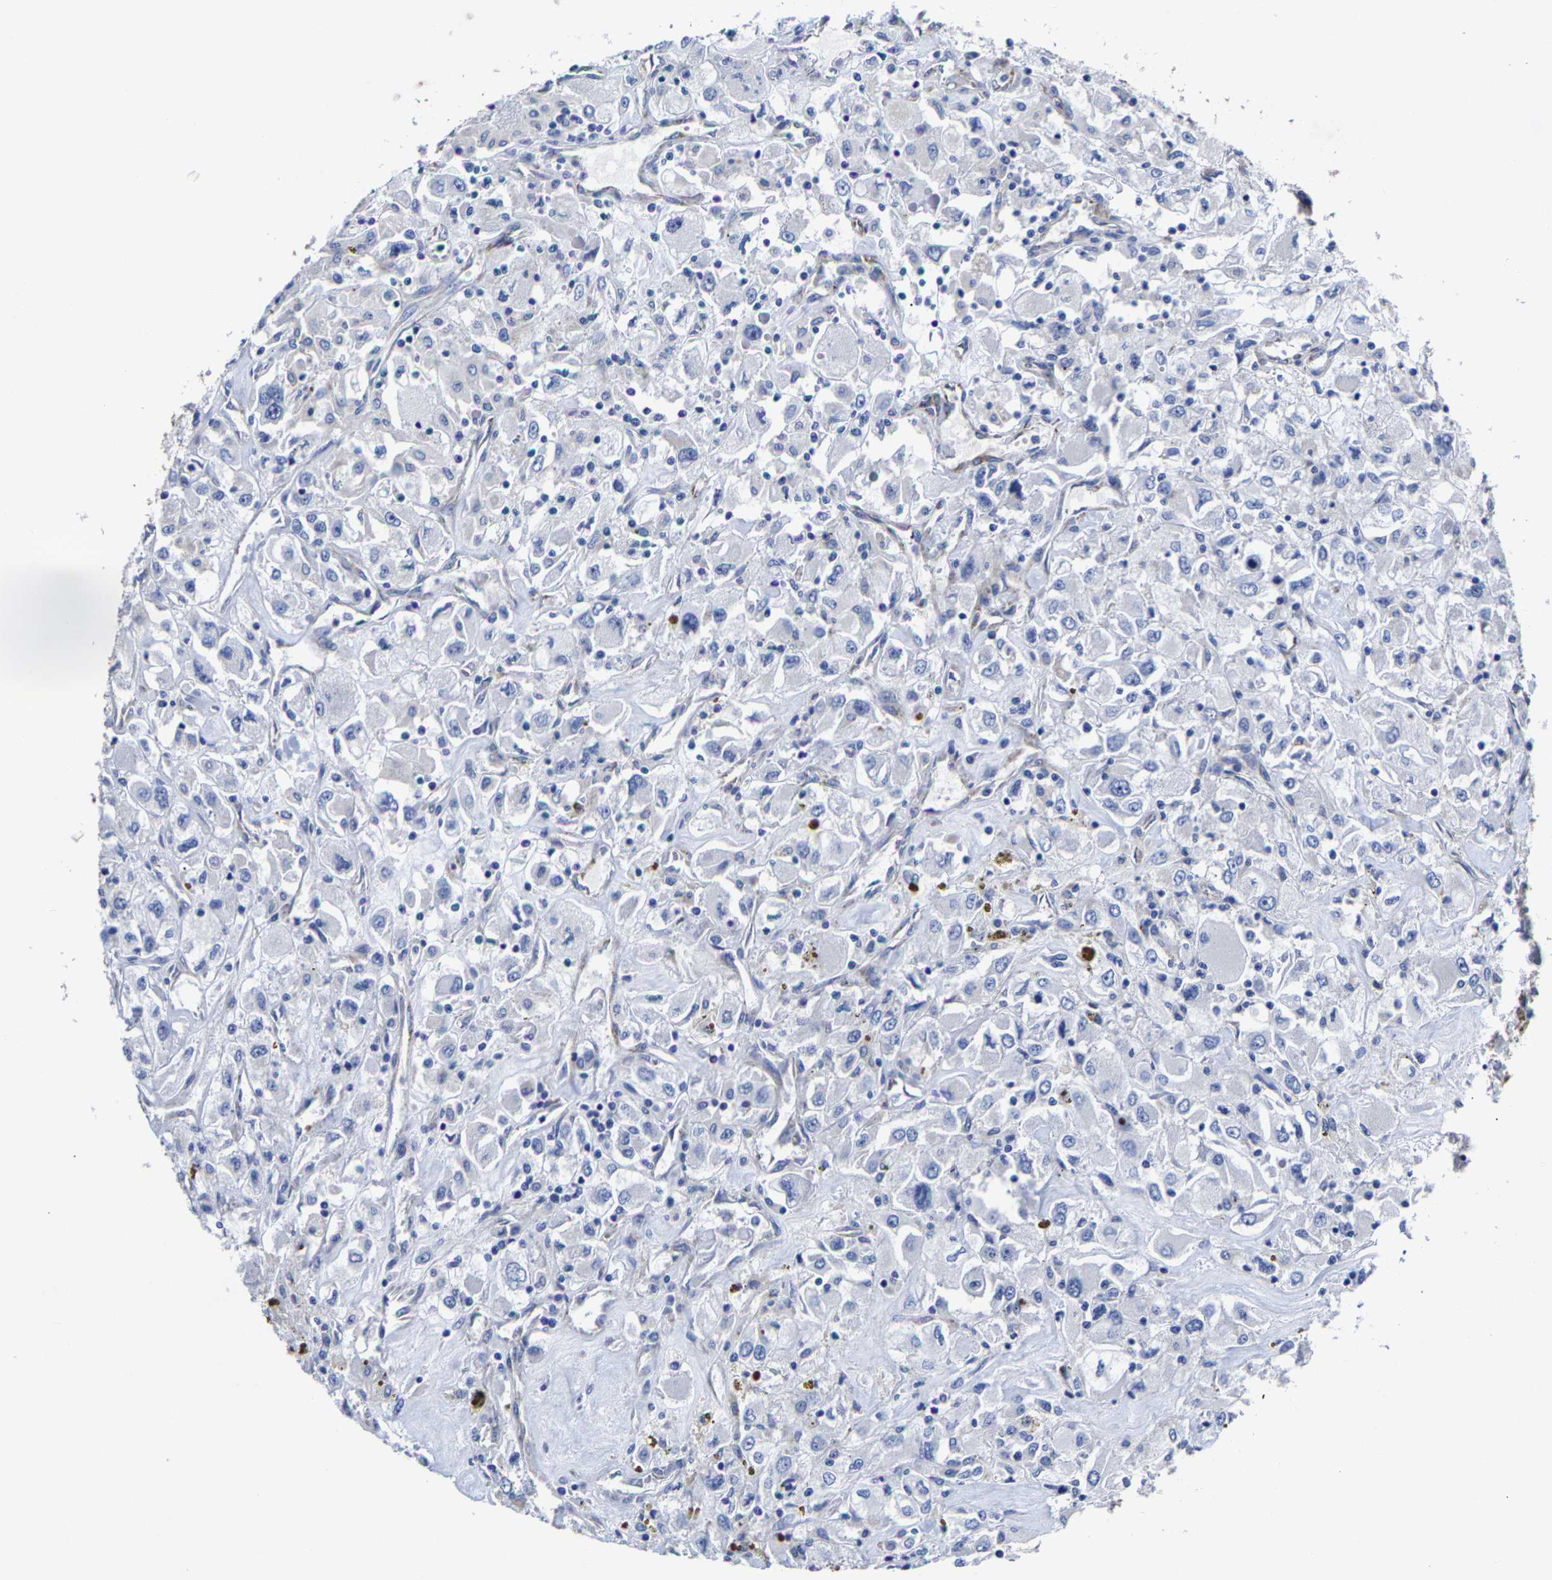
{"staining": {"intensity": "negative", "quantity": "none", "location": "none"}, "tissue": "renal cancer", "cell_type": "Tumor cells", "image_type": "cancer", "snomed": [{"axis": "morphology", "description": "Adenocarcinoma, NOS"}, {"axis": "topography", "description": "Kidney"}], "caption": "The IHC micrograph has no significant positivity in tumor cells of renal cancer tissue.", "gene": "AASS", "patient": {"sex": "female", "age": 52}}